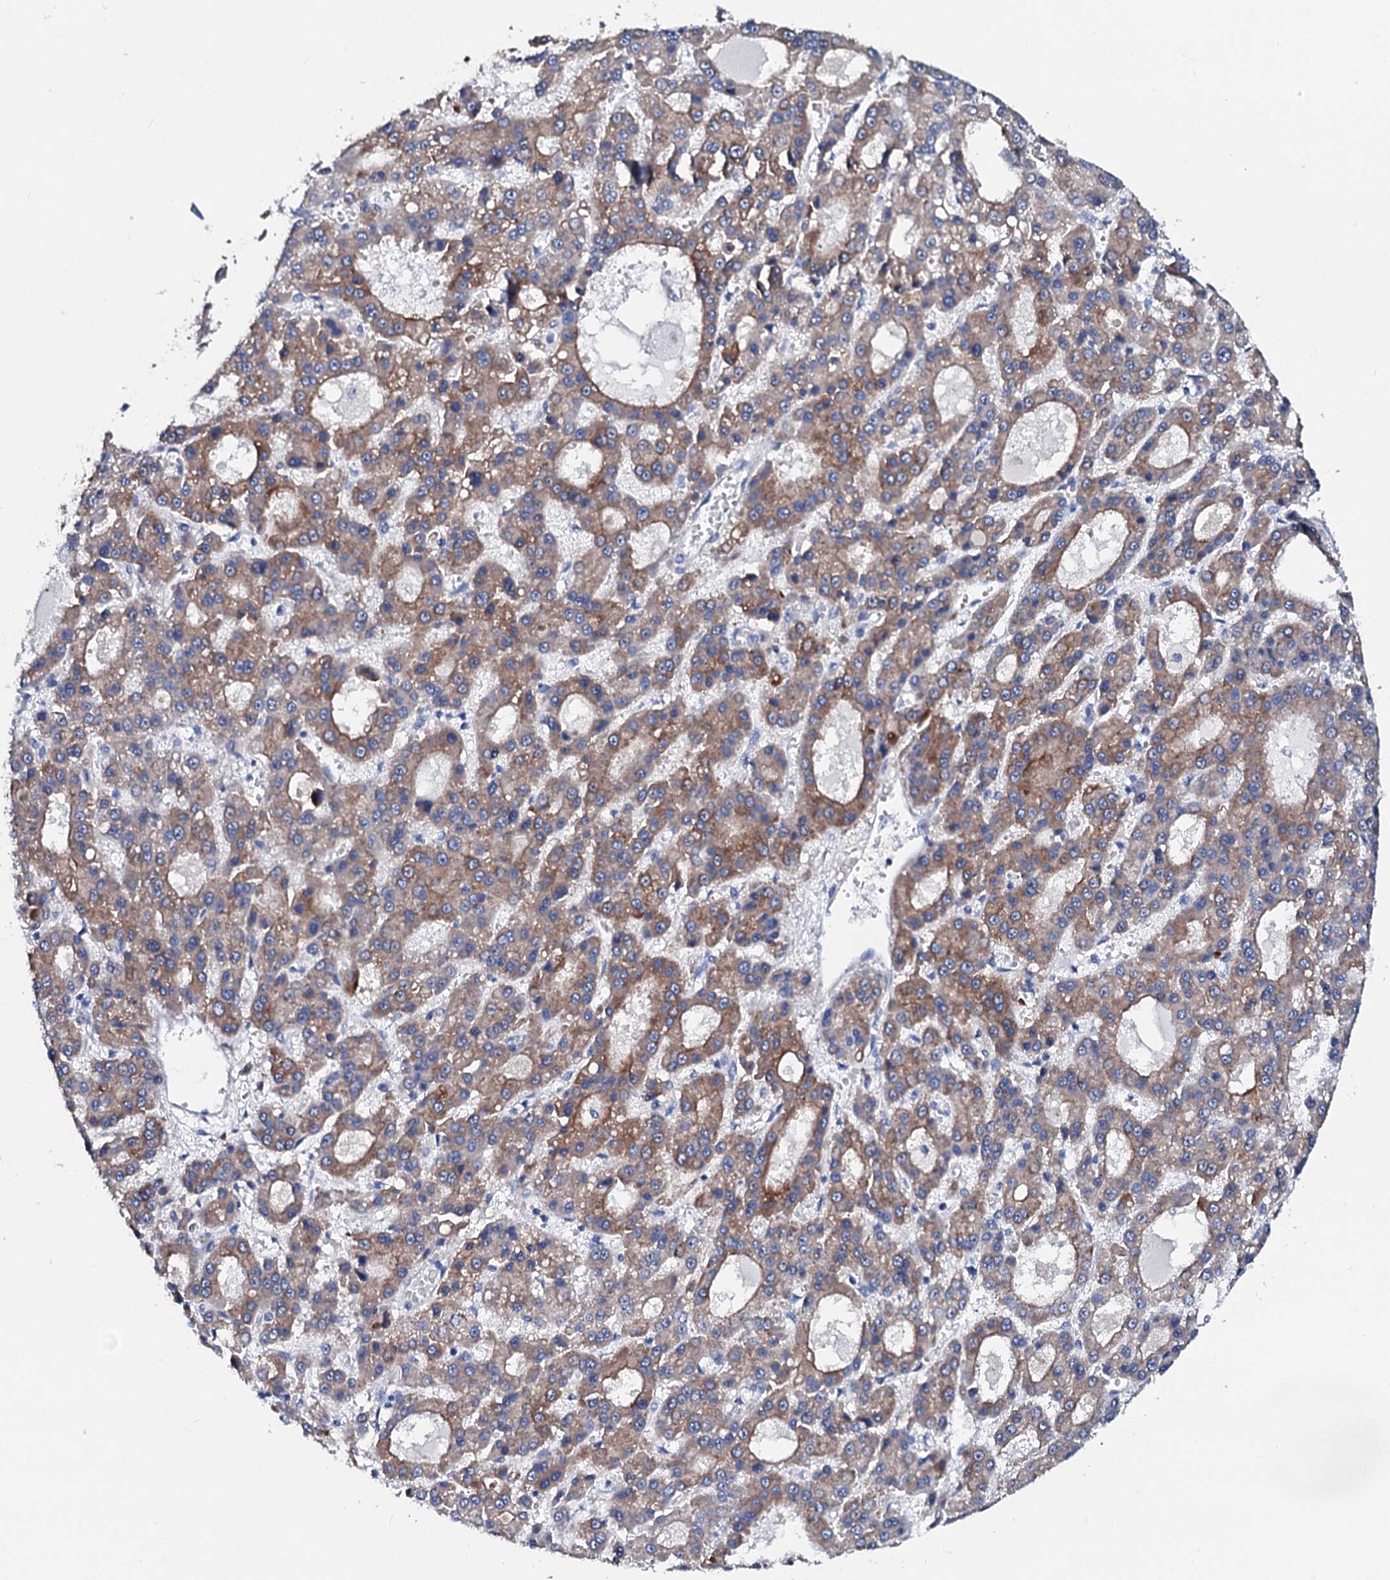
{"staining": {"intensity": "moderate", "quantity": ">75%", "location": "cytoplasmic/membranous"}, "tissue": "liver cancer", "cell_type": "Tumor cells", "image_type": "cancer", "snomed": [{"axis": "morphology", "description": "Carcinoma, Hepatocellular, NOS"}, {"axis": "topography", "description": "Liver"}], "caption": "Immunohistochemical staining of human hepatocellular carcinoma (liver) reveals moderate cytoplasmic/membranous protein positivity in approximately >75% of tumor cells.", "gene": "GYS2", "patient": {"sex": "male", "age": 70}}